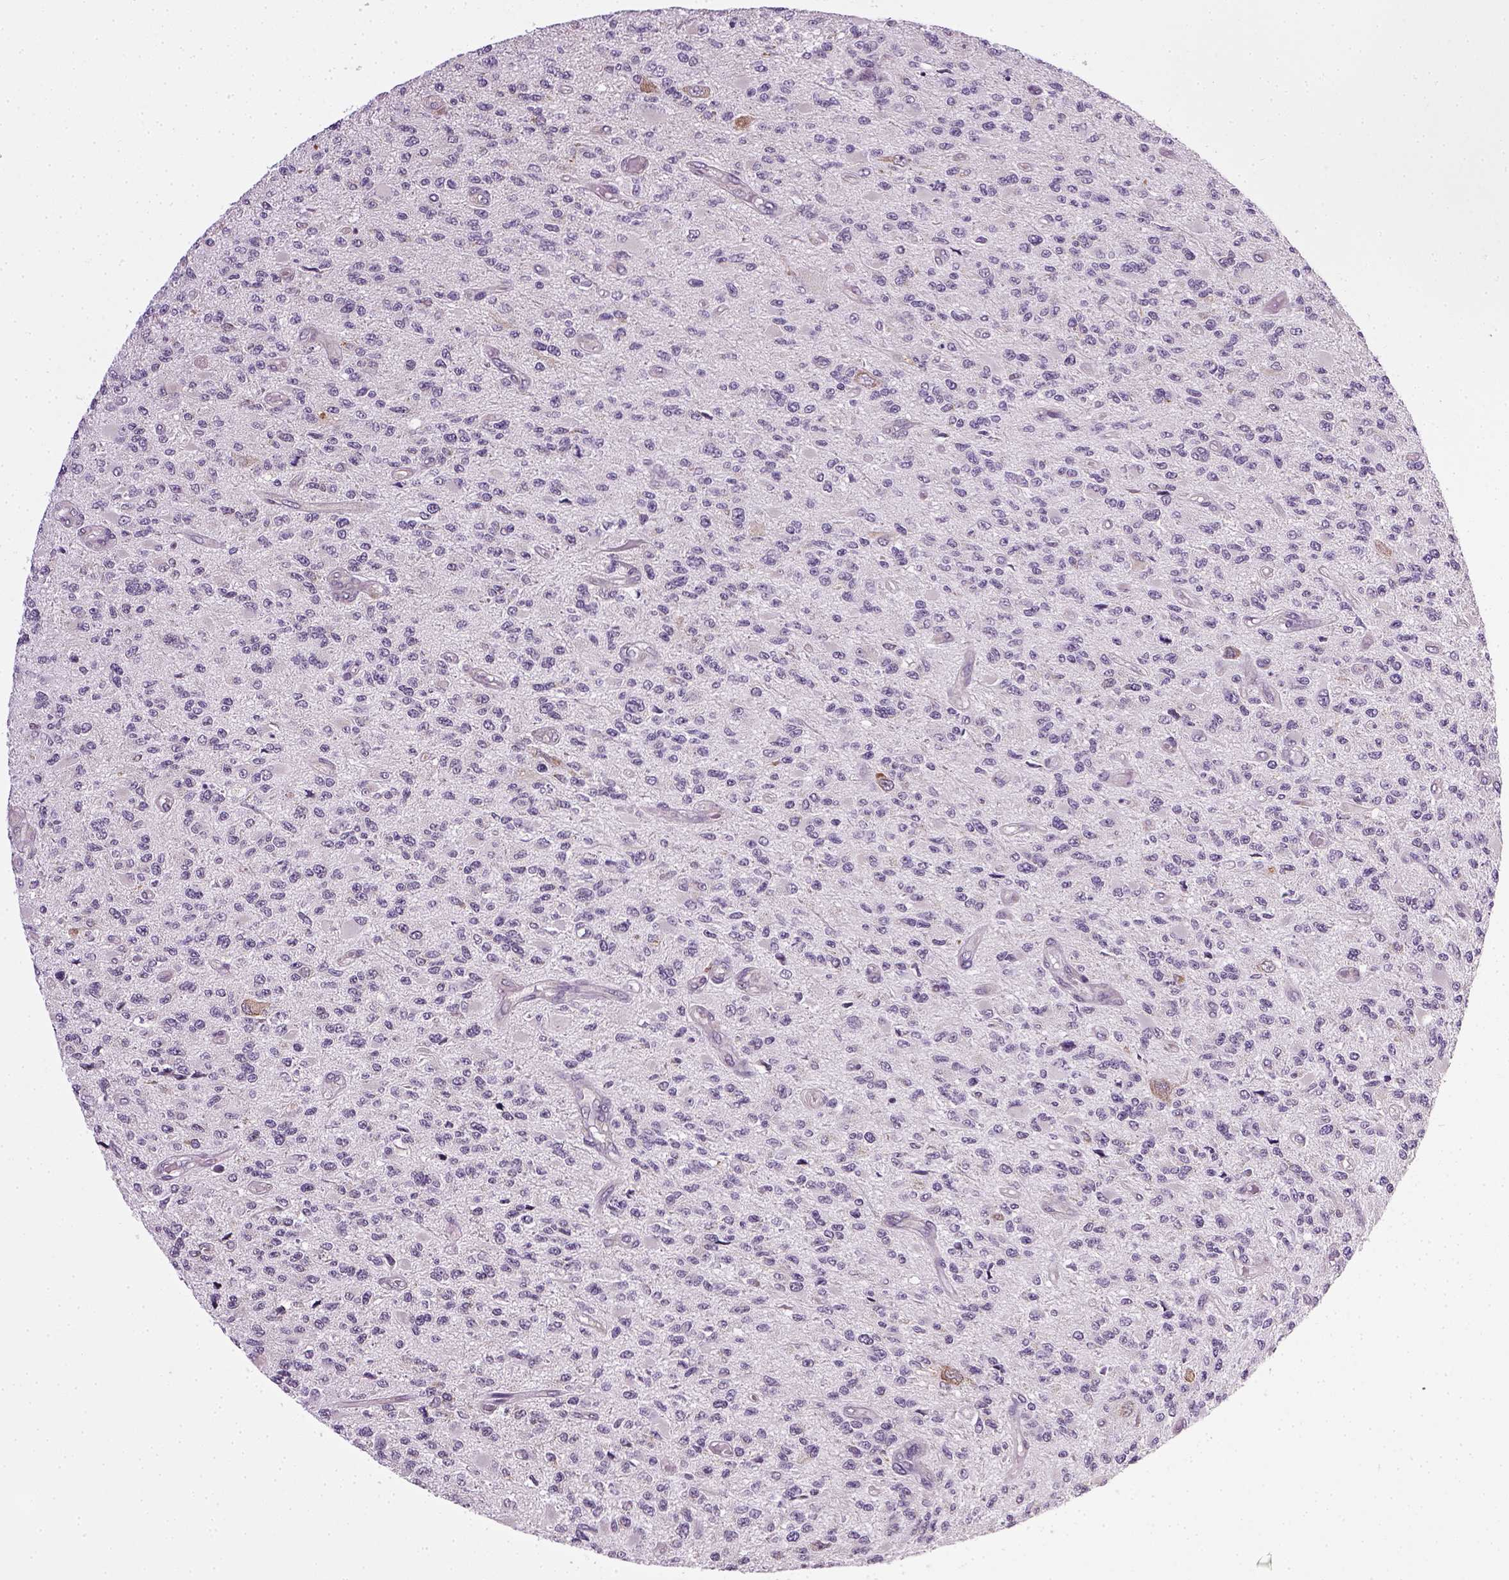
{"staining": {"intensity": "negative", "quantity": "none", "location": "none"}, "tissue": "glioma", "cell_type": "Tumor cells", "image_type": "cancer", "snomed": [{"axis": "morphology", "description": "Glioma, malignant, High grade"}, {"axis": "topography", "description": "Brain"}], "caption": "Immunohistochemical staining of malignant glioma (high-grade) demonstrates no significant staining in tumor cells.", "gene": "TPRG1", "patient": {"sex": "female", "age": 63}}